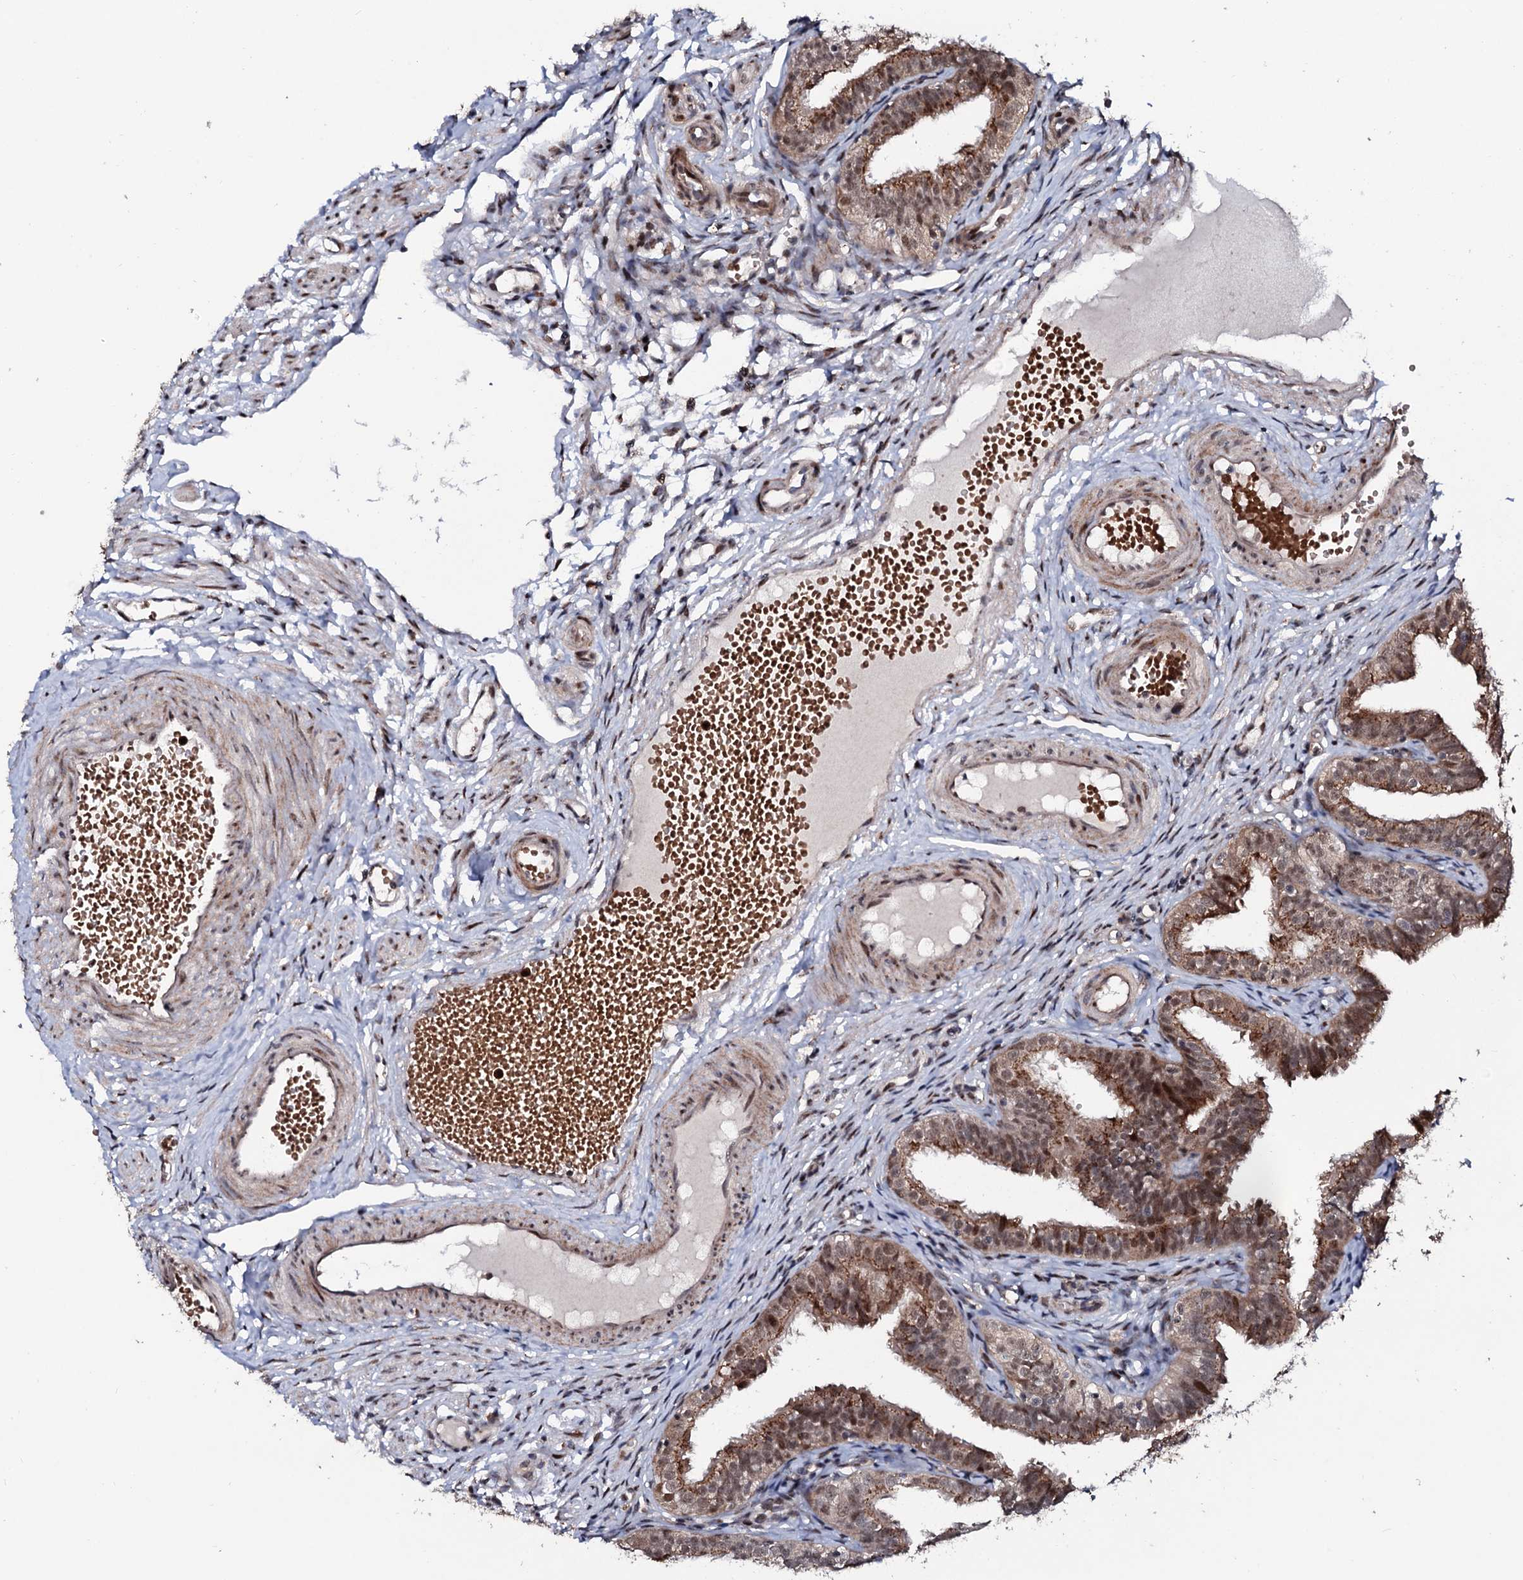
{"staining": {"intensity": "moderate", "quantity": ">75%", "location": "cytoplasmic/membranous,nuclear"}, "tissue": "fallopian tube", "cell_type": "Glandular cells", "image_type": "normal", "snomed": [{"axis": "morphology", "description": "Normal tissue, NOS"}, {"axis": "topography", "description": "Fallopian tube"}], "caption": "A brown stain labels moderate cytoplasmic/membranous,nuclear expression of a protein in glandular cells of benign human fallopian tube.", "gene": "COG6", "patient": {"sex": "female", "age": 35}}